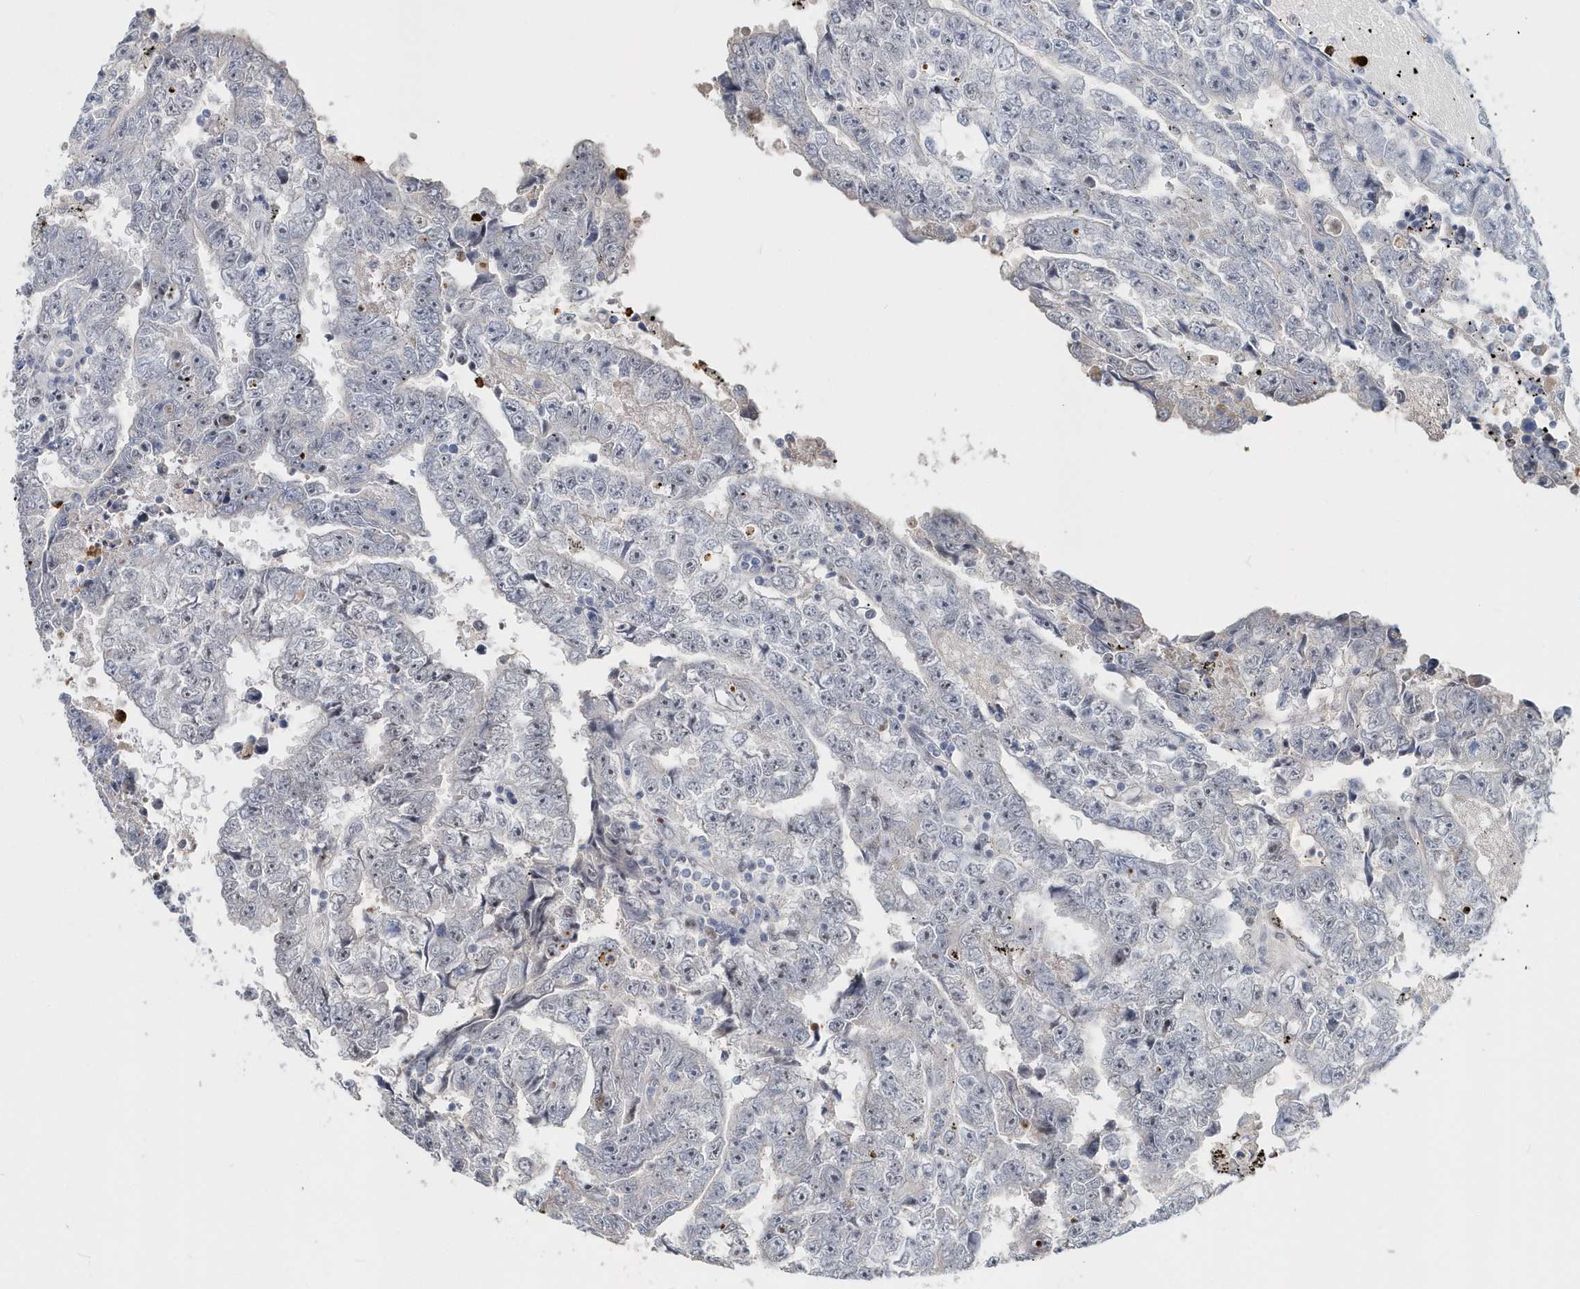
{"staining": {"intensity": "negative", "quantity": "none", "location": "none"}, "tissue": "testis cancer", "cell_type": "Tumor cells", "image_type": "cancer", "snomed": [{"axis": "morphology", "description": "Carcinoma, Embryonal, NOS"}, {"axis": "topography", "description": "Testis"}], "caption": "DAB (3,3'-diaminobenzidine) immunohistochemical staining of human testis cancer displays no significant staining in tumor cells.", "gene": "ASCL4", "patient": {"sex": "male", "age": 25}}